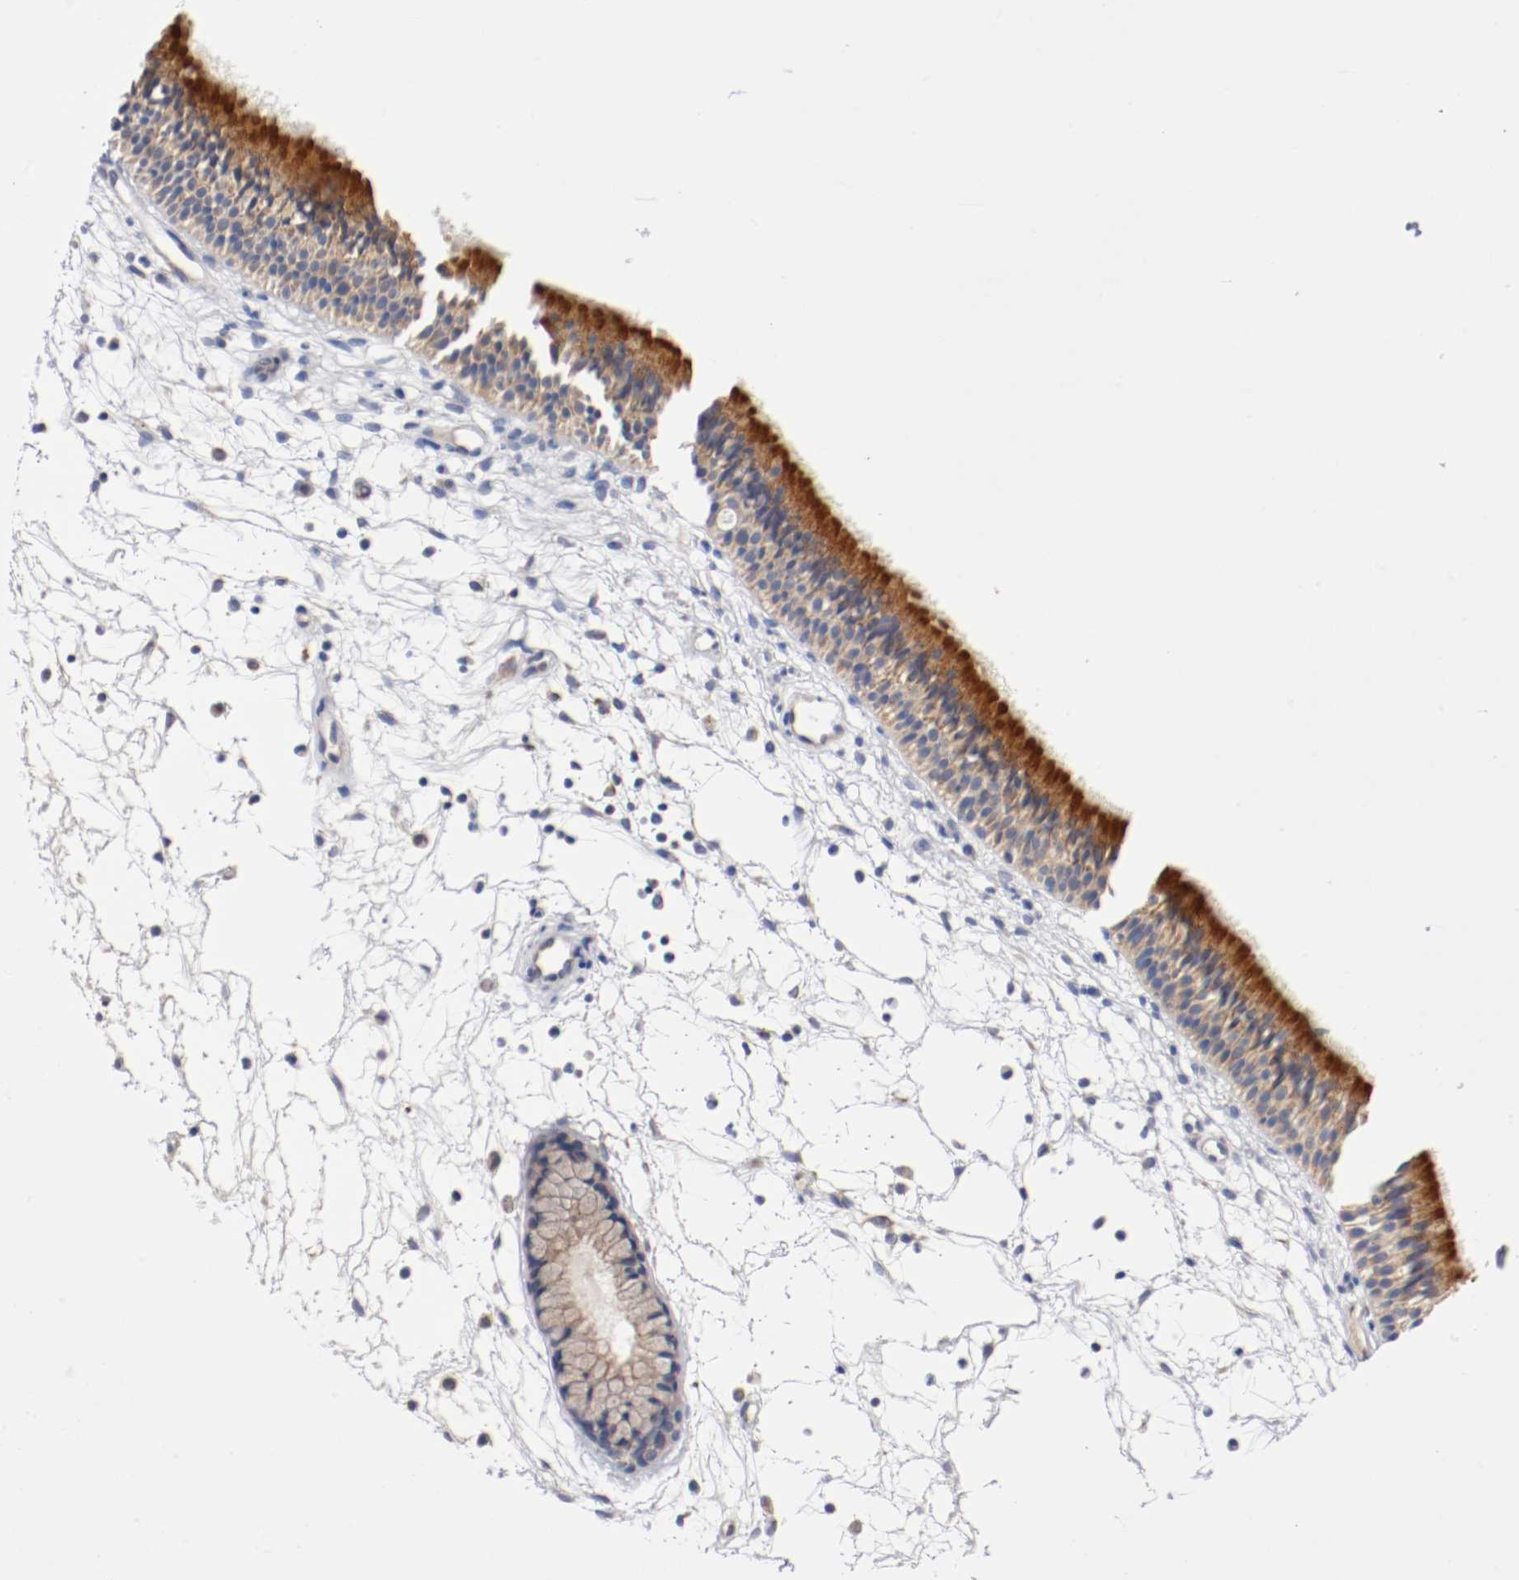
{"staining": {"intensity": "strong", "quantity": ">75%", "location": "cytoplasmic/membranous"}, "tissue": "nasopharynx", "cell_type": "Respiratory epithelial cells", "image_type": "normal", "snomed": [{"axis": "morphology", "description": "Normal tissue, NOS"}, {"axis": "topography", "description": "Nasopharynx"}], "caption": "Human nasopharynx stained with a brown dye exhibits strong cytoplasmic/membranous positive positivity in about >75% of respiratory epithelial cells.", "gene": "PCSK6", "patient": {"sex": "female", "age": 54}}